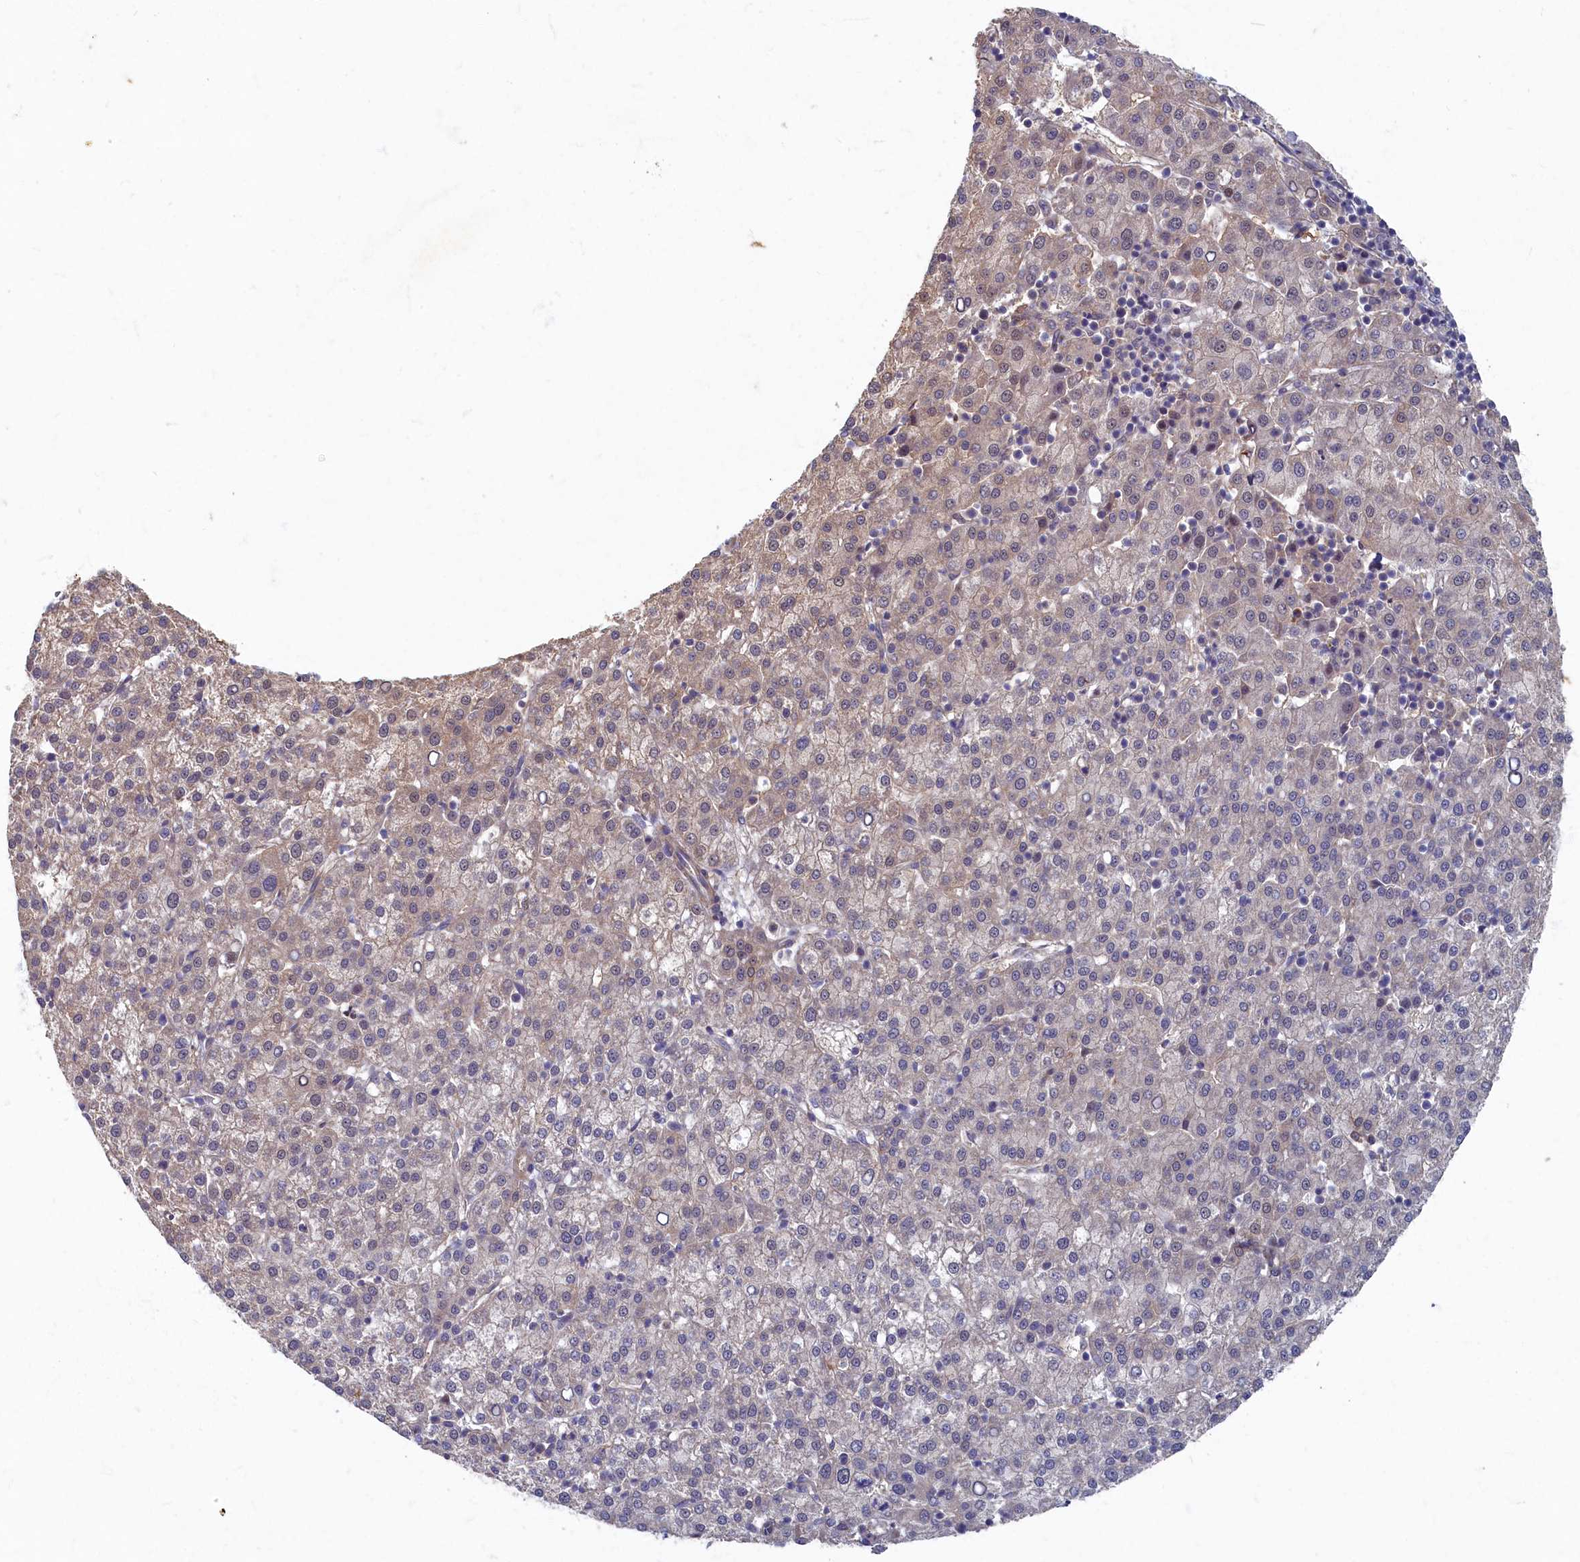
{"staining": {"intensity": "weak", "quantity": "25%-75%", "location": "cytoplasmic/membranous,nuclear"}, "tissue": "liver cancer", "cell_type": "Tumor cells", "image_type": "cancer", "snomed": [{"axis": "morphology", "description": "Carcinoma, Hepatocellular, NOS"}, {"axis": "topography", "description": "Liver"}], "caption": "A histopathology image showing weak cytoplasmic/membranous and nuclear positivity in approximately 25%-75% of tumor cells in liver hepatocellular carcinoma, as visualized by brown immunohistochemical staining.", "gene": "WDR59", "patient": {"sex": "female", "age": 58}}